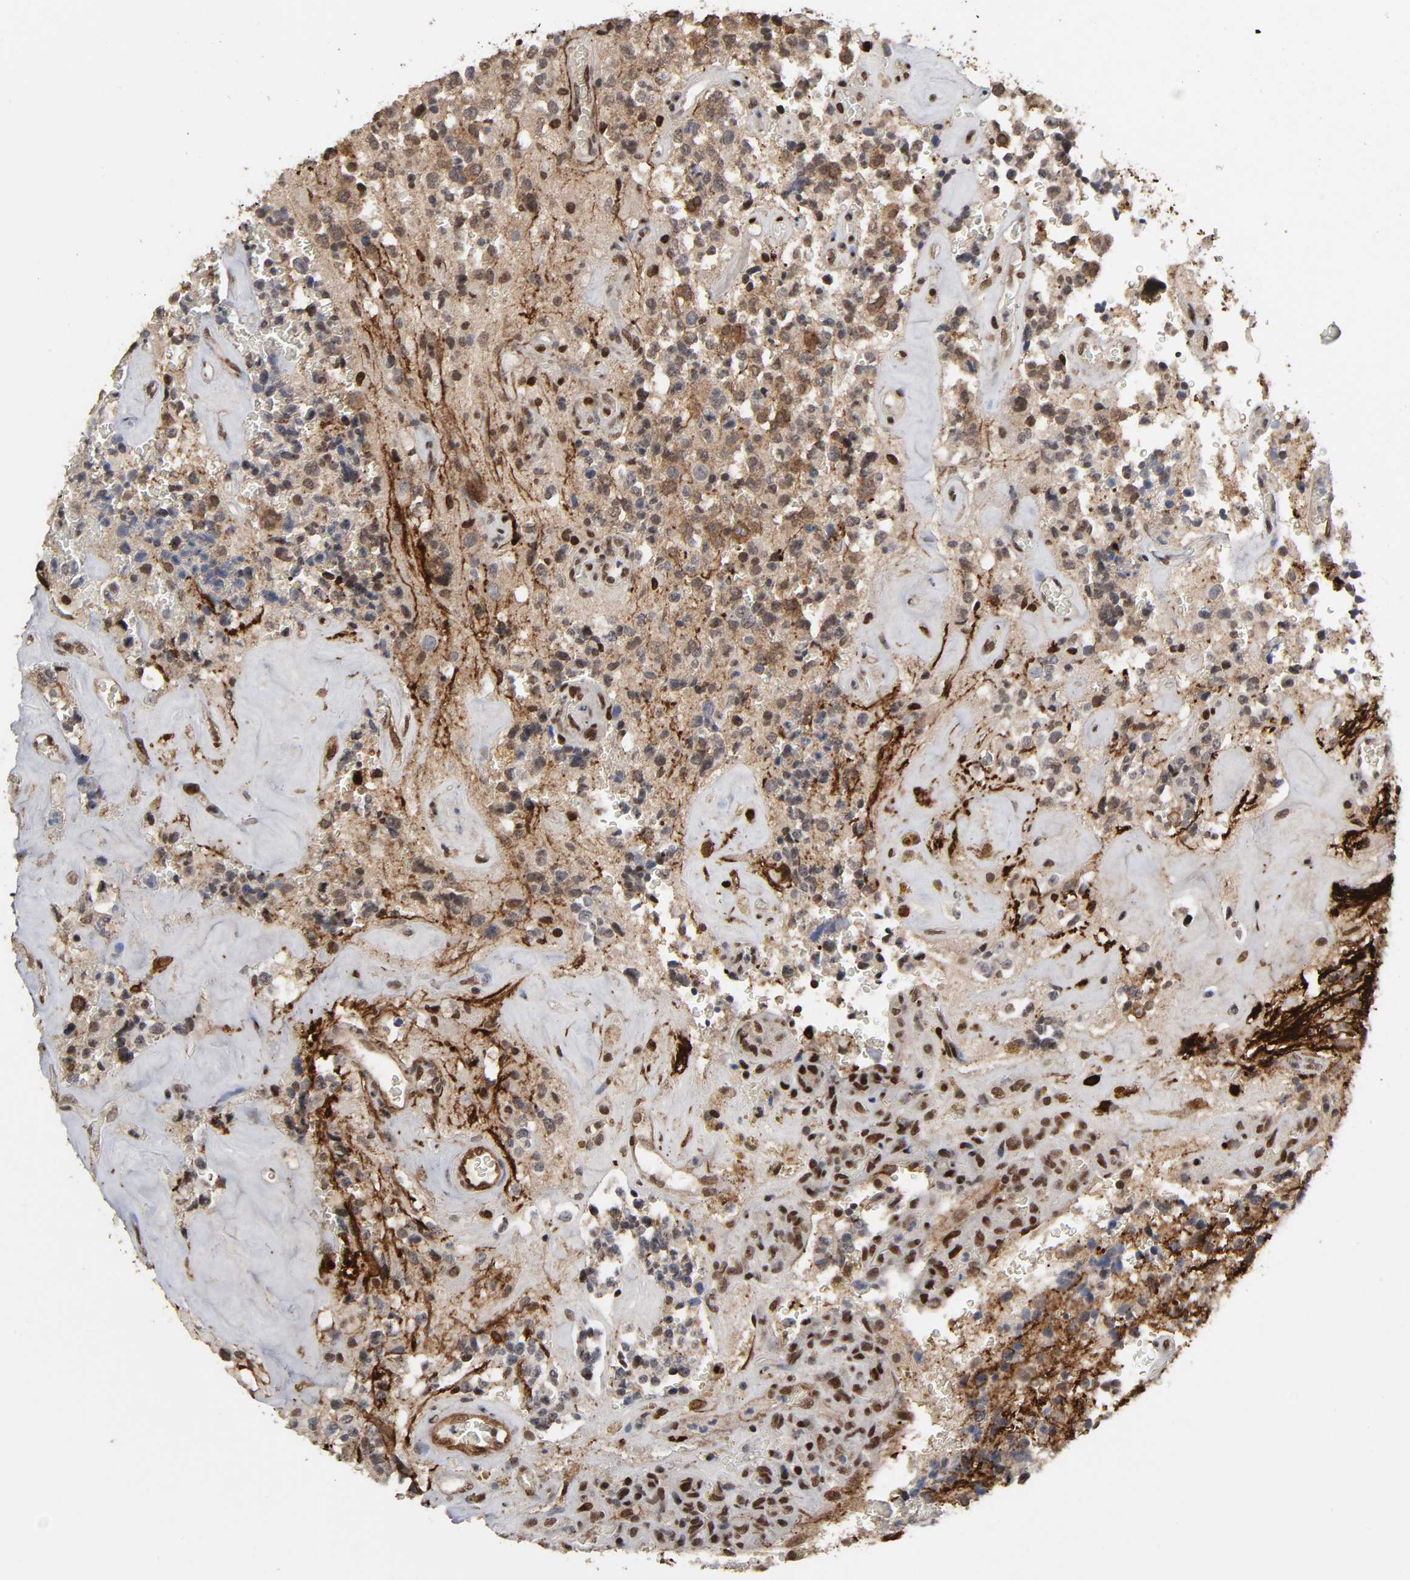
{"staining": {"intensity": "moderate", "quantity": "25%-75%", "location": "cytoplasmic/membranous,nuclear"}, "tissue": "glioma", "cell_type": "Tumor cells", "image_type": "cancer", "snomed": [{"axis": "morphology", "description": "Glioma, malignant, High grade"}, {"axis": "topography", "description": "pancreas cauda"}], "caption": "Human glioma stained for a protein (brown) shows moderate cytoplasmic/membranous and nuclear positive positivity in about 25%-75% of tumor cells.", "gene": "AHNAK2", "patient": {"sex": "male", "age": 60}}